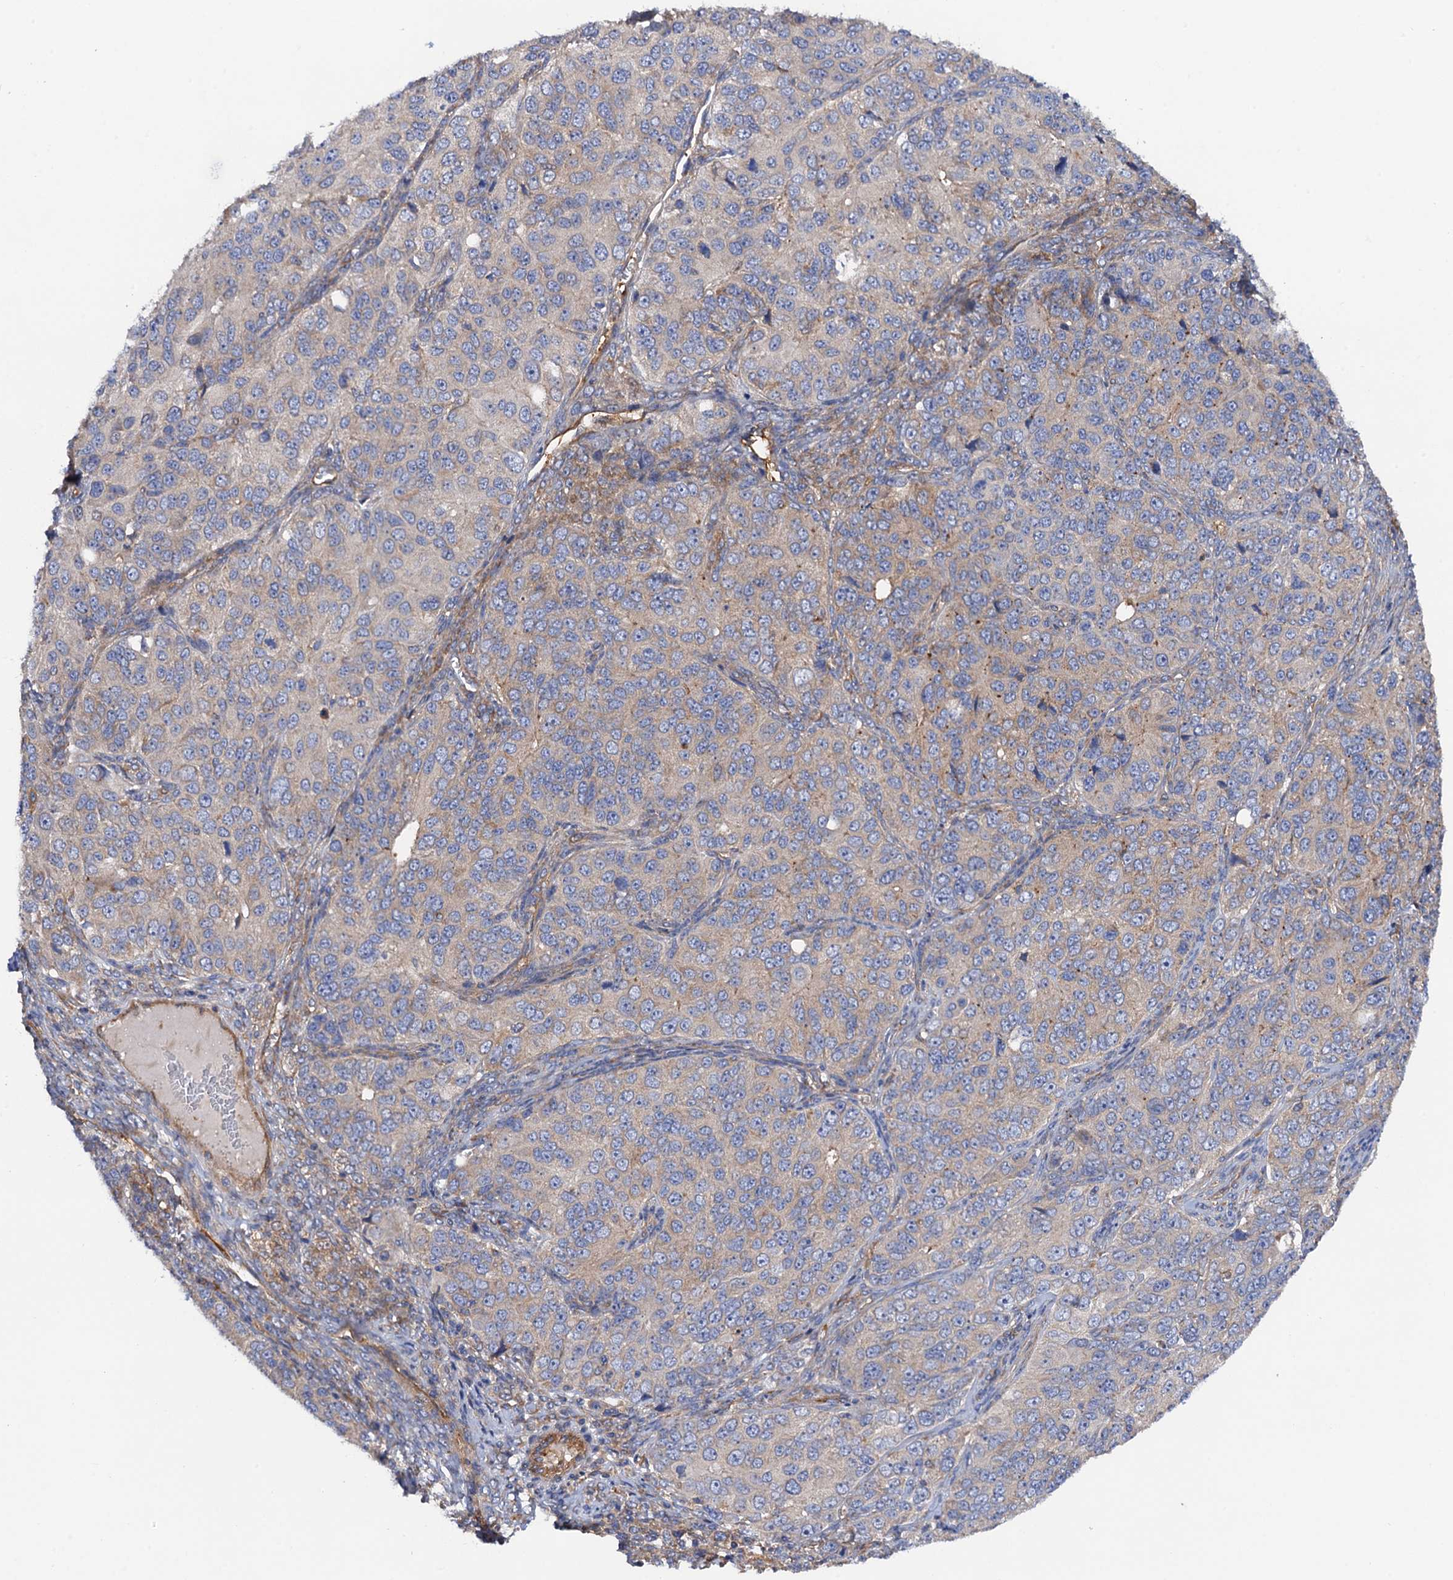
{"staining": {"intensity": "negative", "quantity": "none", "location": "none"}, "tissue": "ovarian cancer", "cell_type": "Tumor cells", "image_type": "cancer", "snomed": [{"axis": "morphology", "description": "Carcinoma, endometroid"}, {"axis": "topography", "description": "Ovary"}], "caption": "An IHC histopathology image of ovarian cancer (endometroid carcinoma) is shown. There is no staining in tumor cells of ovarian cancer (endometroid carcinoma). Nuclei are stained in blue.", "gene": "MRPL48", "patient": {"sex": "female", "age": 51}}